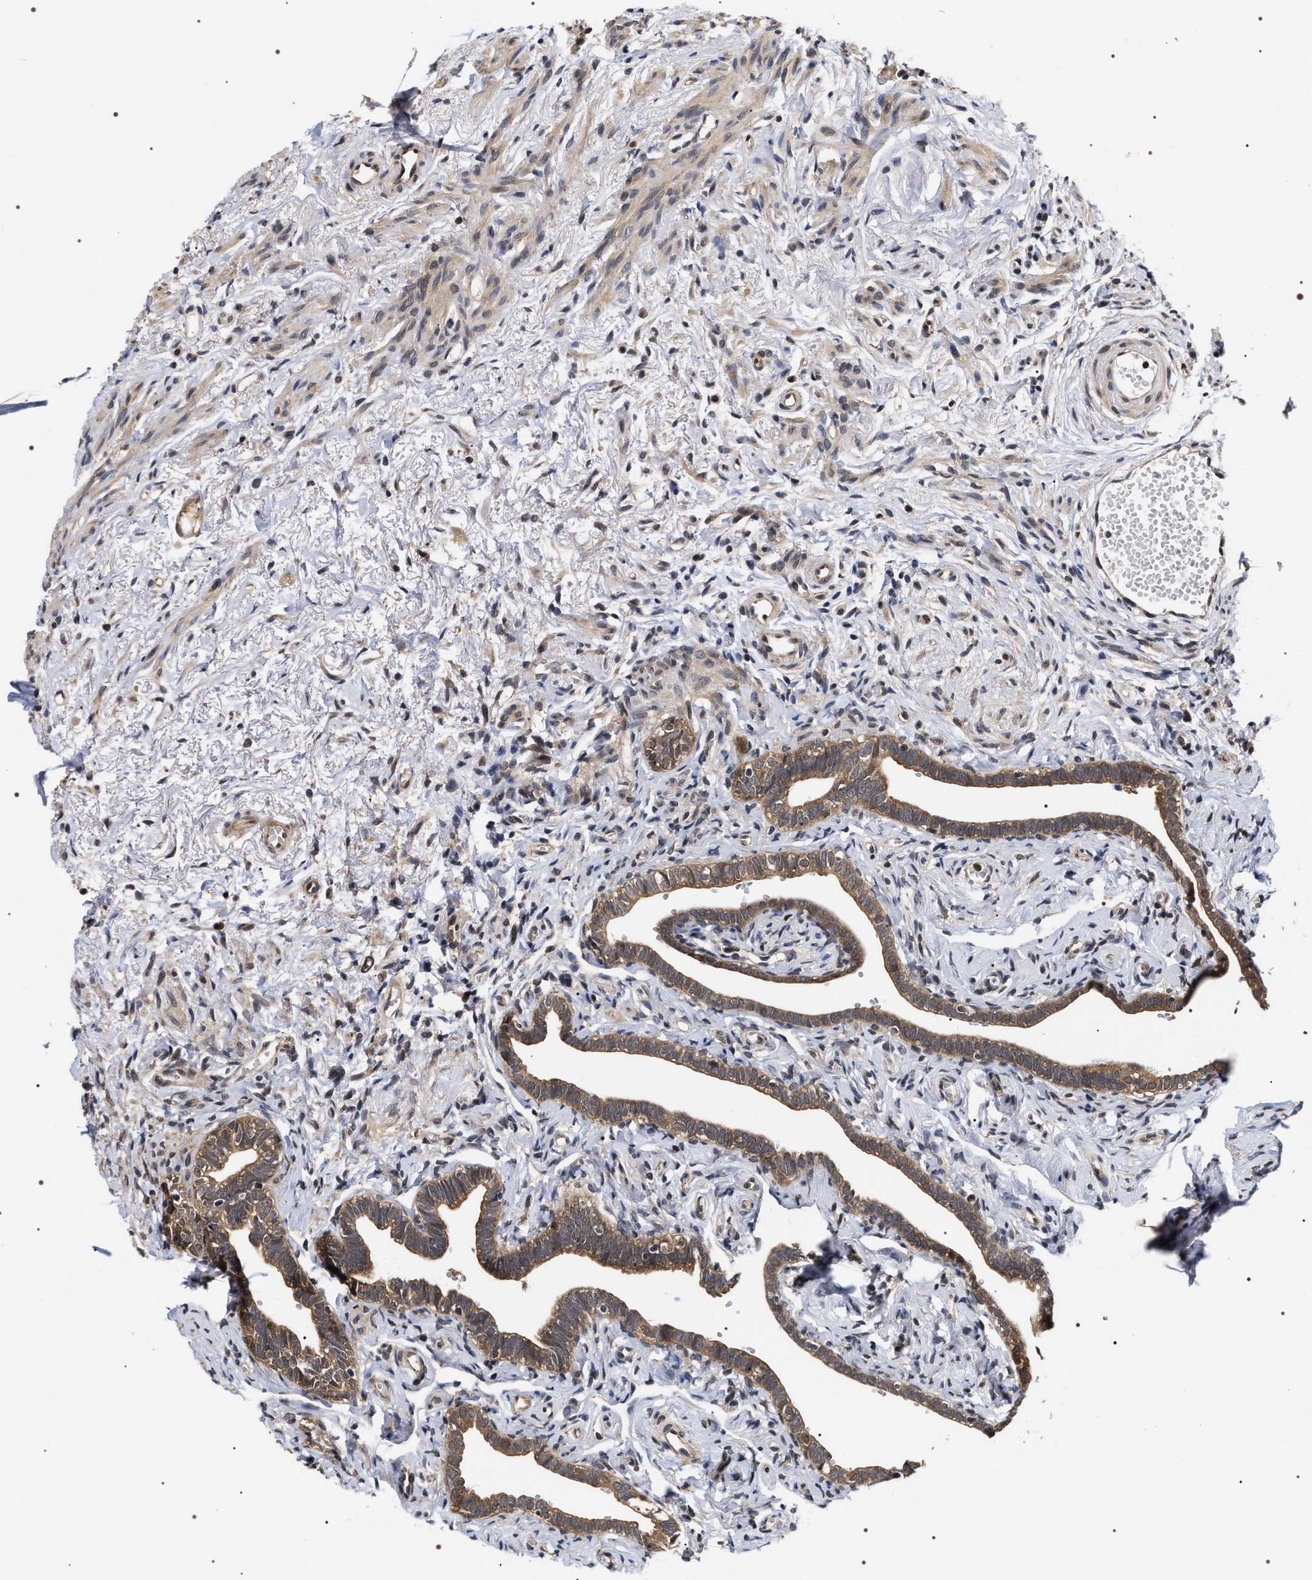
{"staining": {"intensity": "moderate", "quantity": ">75%", "location": "cytoplasmic/membranous"}, "tissue": "fallopian tube", "cell_type": "Glandular cells", "image_type": "normal", "snomed": [{"axis": "morphology", "description": "Normal tissue, NOS"}, {"axis": "topography", "description": "Fallopian tube"}], "caption": "IHC of benign human fallopian tube reveals medium levels of moderate cytoplasmic/membranous expression in approximately >75% of glandular cells. The protein of interest is stained brown, and the nuclei are stained in blue (DAB (3,3'-diaminobenzidine) IHC with brightfield microscopy, high magnification).", "gene": "BAG6", "patient": {"sex": "female", "age": 71}}